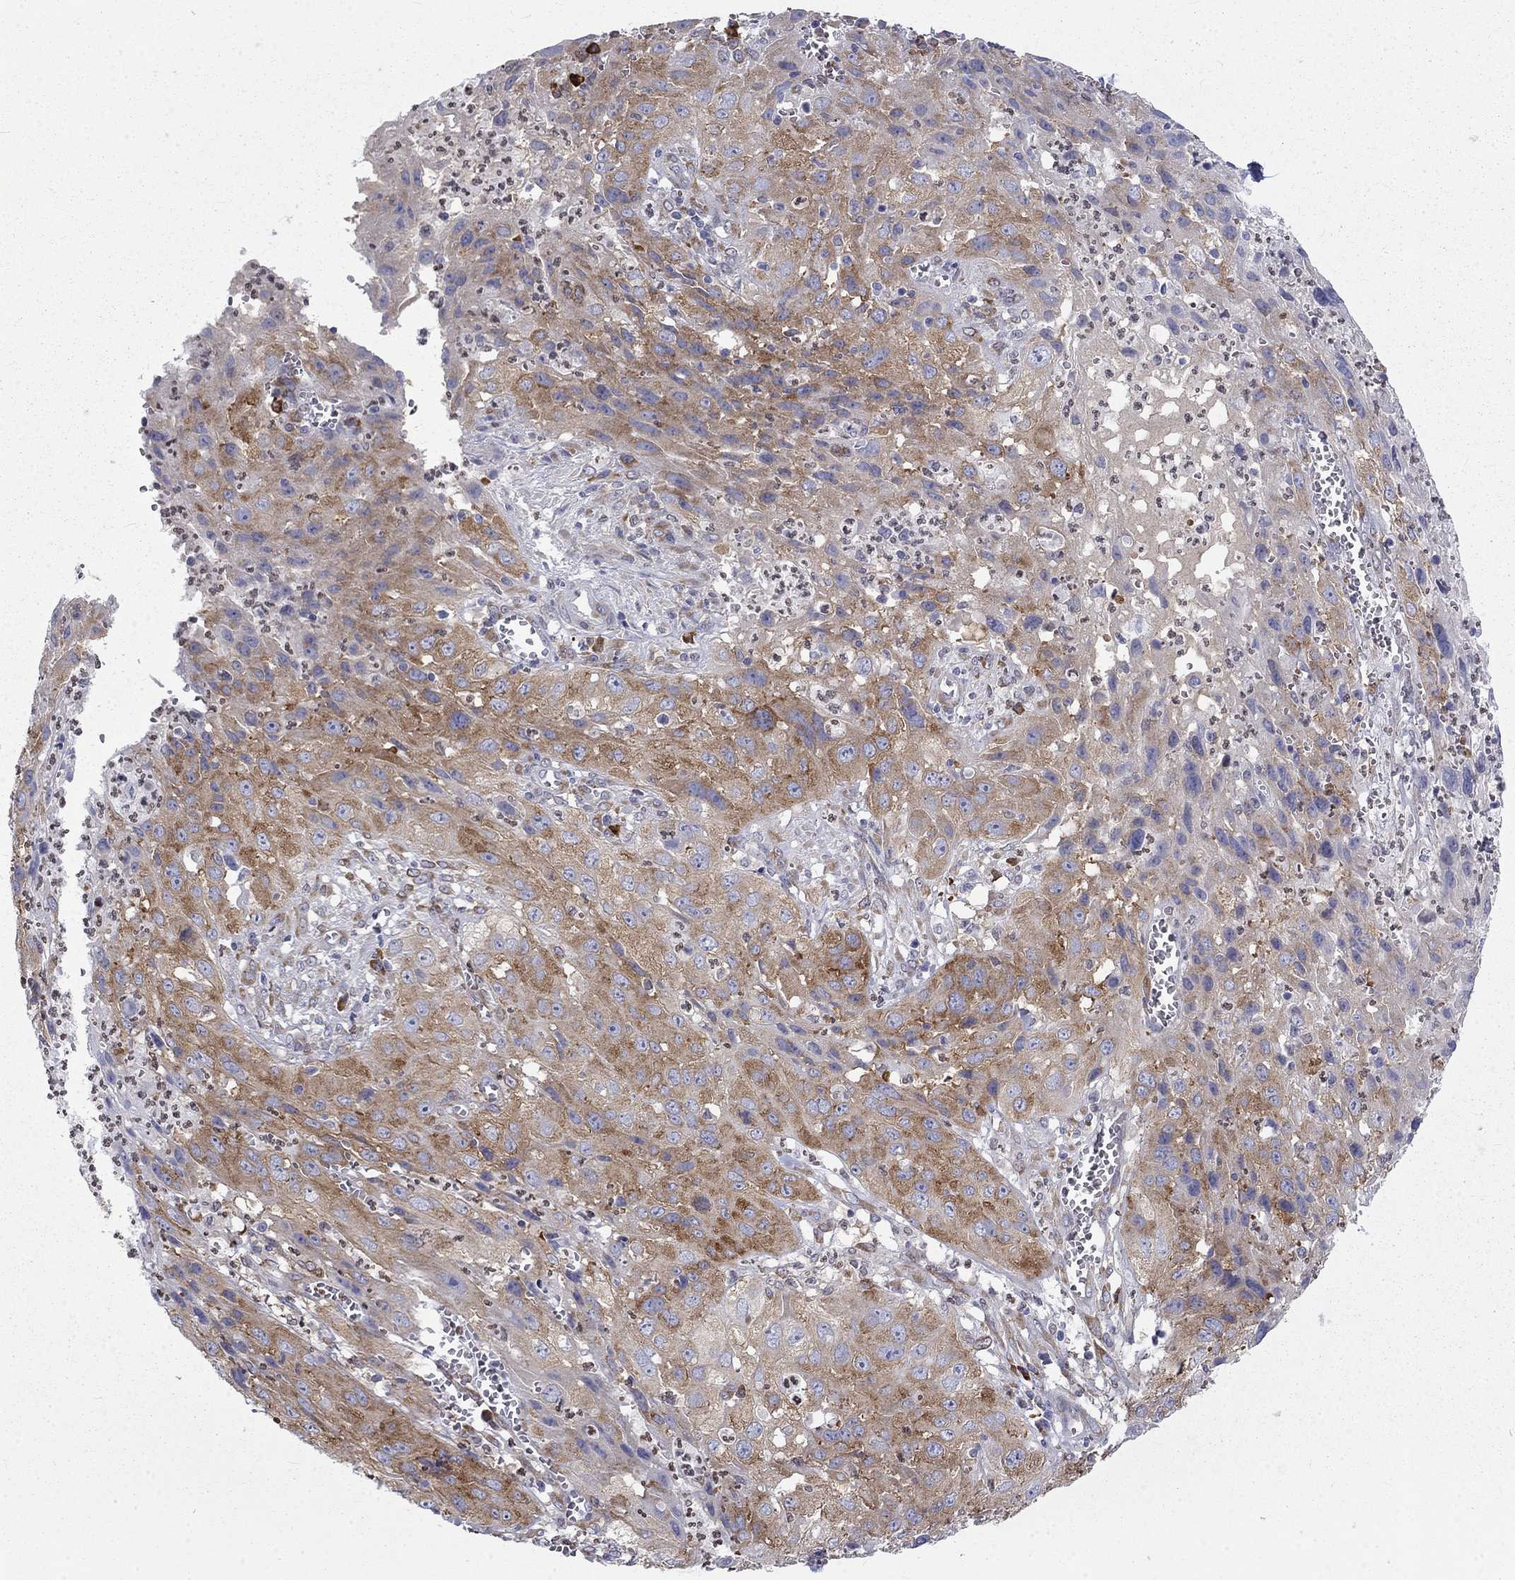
{"staining": {"intensity": "moderate", "quantity": ">75%", "location": "cytoplasmic/membranous"}, "tissue": "cervical cancer", "cell_type": "Tumor cells", "image_type": "cancer", "snomed": [{"axis": "morphology", "description": "Squamous cell carcinoma, NOS"}, {"axis": "topography", "description": "Cervix"}], "caption": "Immunohistochemical staining of squamous cell carcinoma (cervical) shows medium levels of moderate cytoplasmic/membranous staining in approximately >75% of tumor cells.", "gene": "PABPC4", "patient": {"sex": "female", "age": 32}}